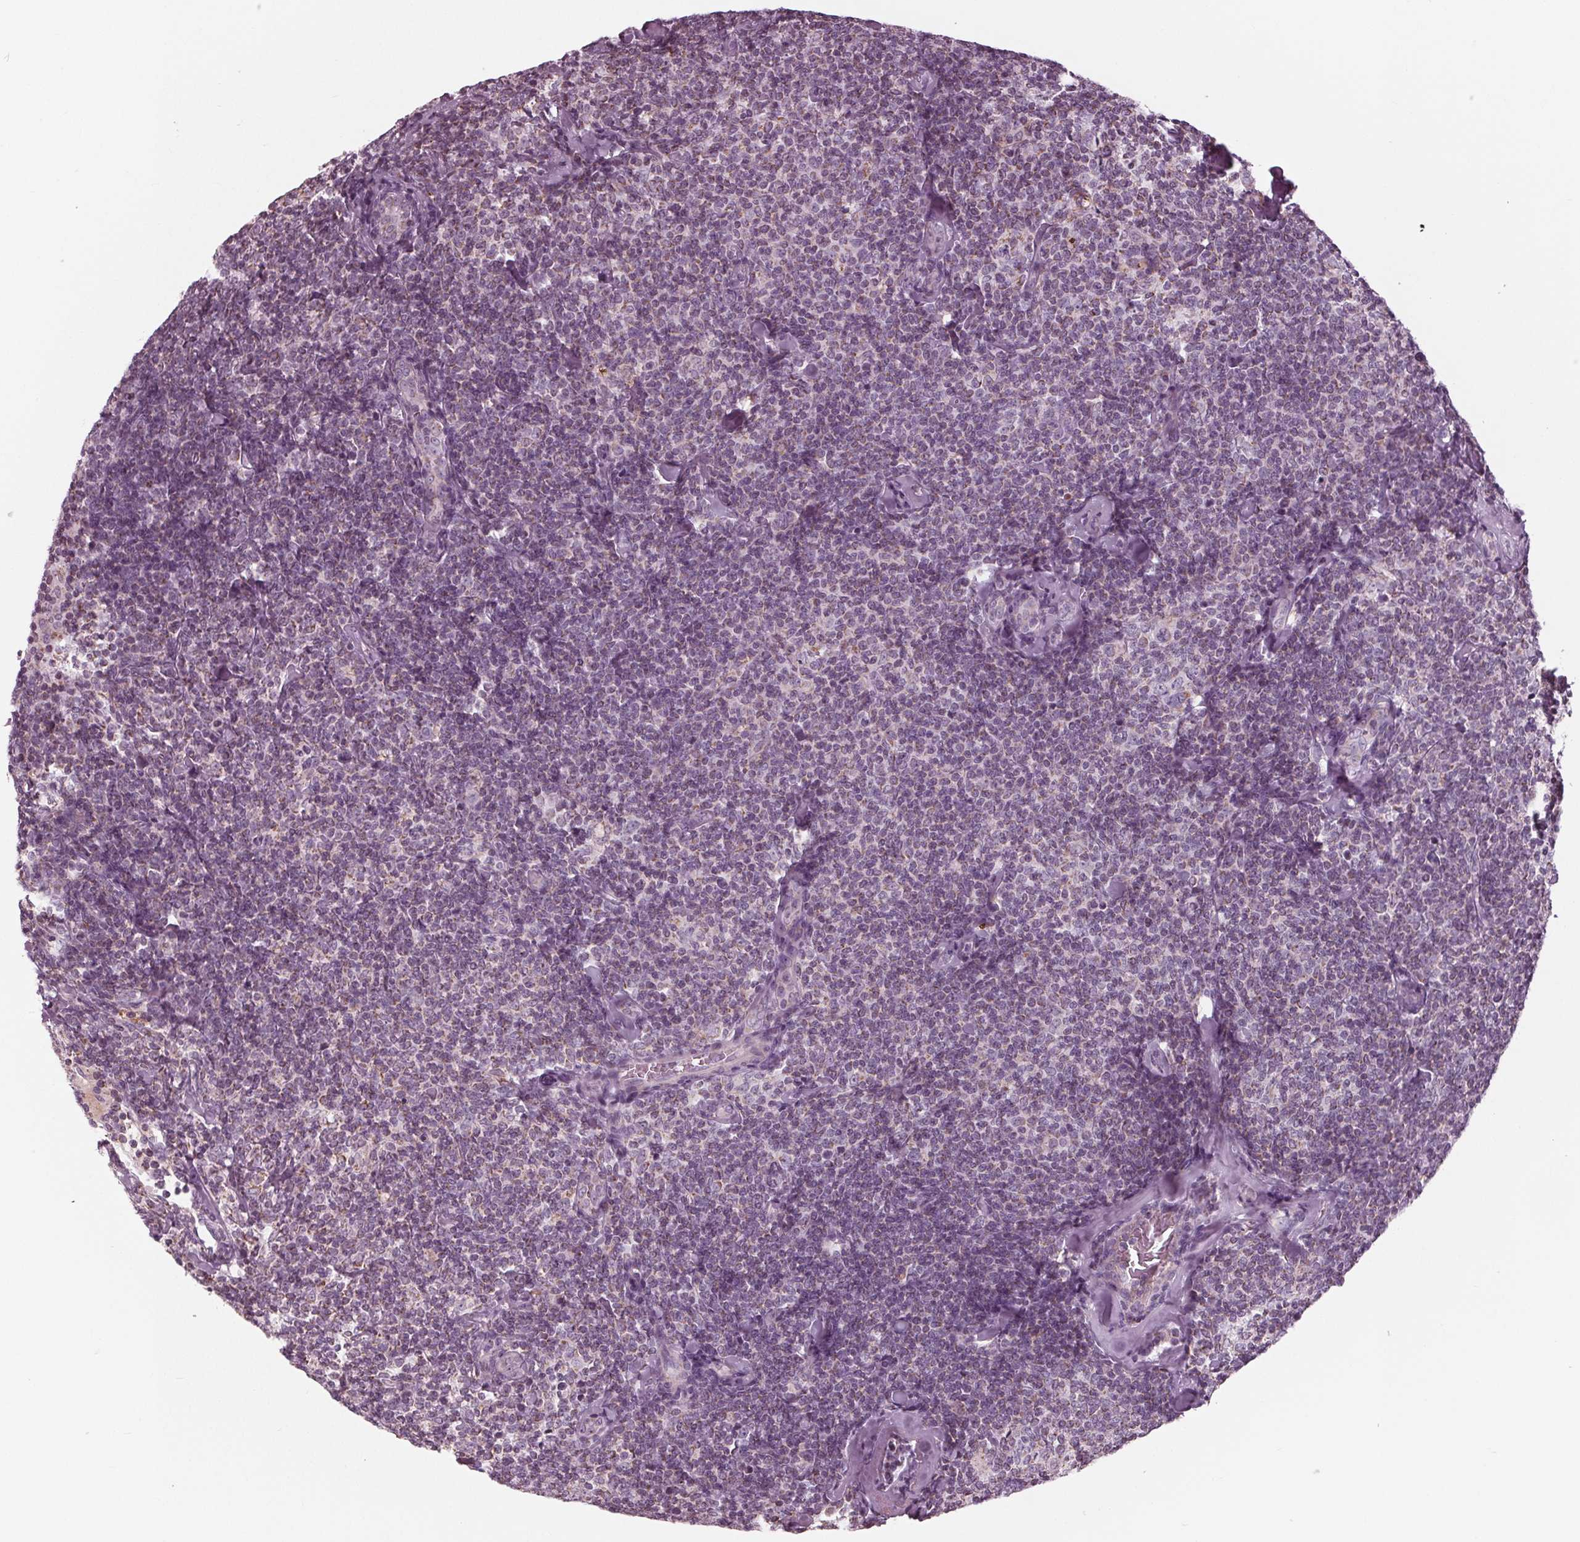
{"staining": {"intensity": "negative", "quantity": "none", "location": "none"}, "tissue": "lymphoma", "cell_type": "Tumor cells", "image_type": "cancer", "snomed": [{"axis": "morphology", "description": "Malignant lymphoma, non-Hodgkin's type, Low grade"}, {"axis": "topography", "description": "Lymph node"}], "caption": "Tumor cells show no significant protein staining in lymphoma.", "gene": "CLN6", "patient": {"sex": "female", "age": 56}}